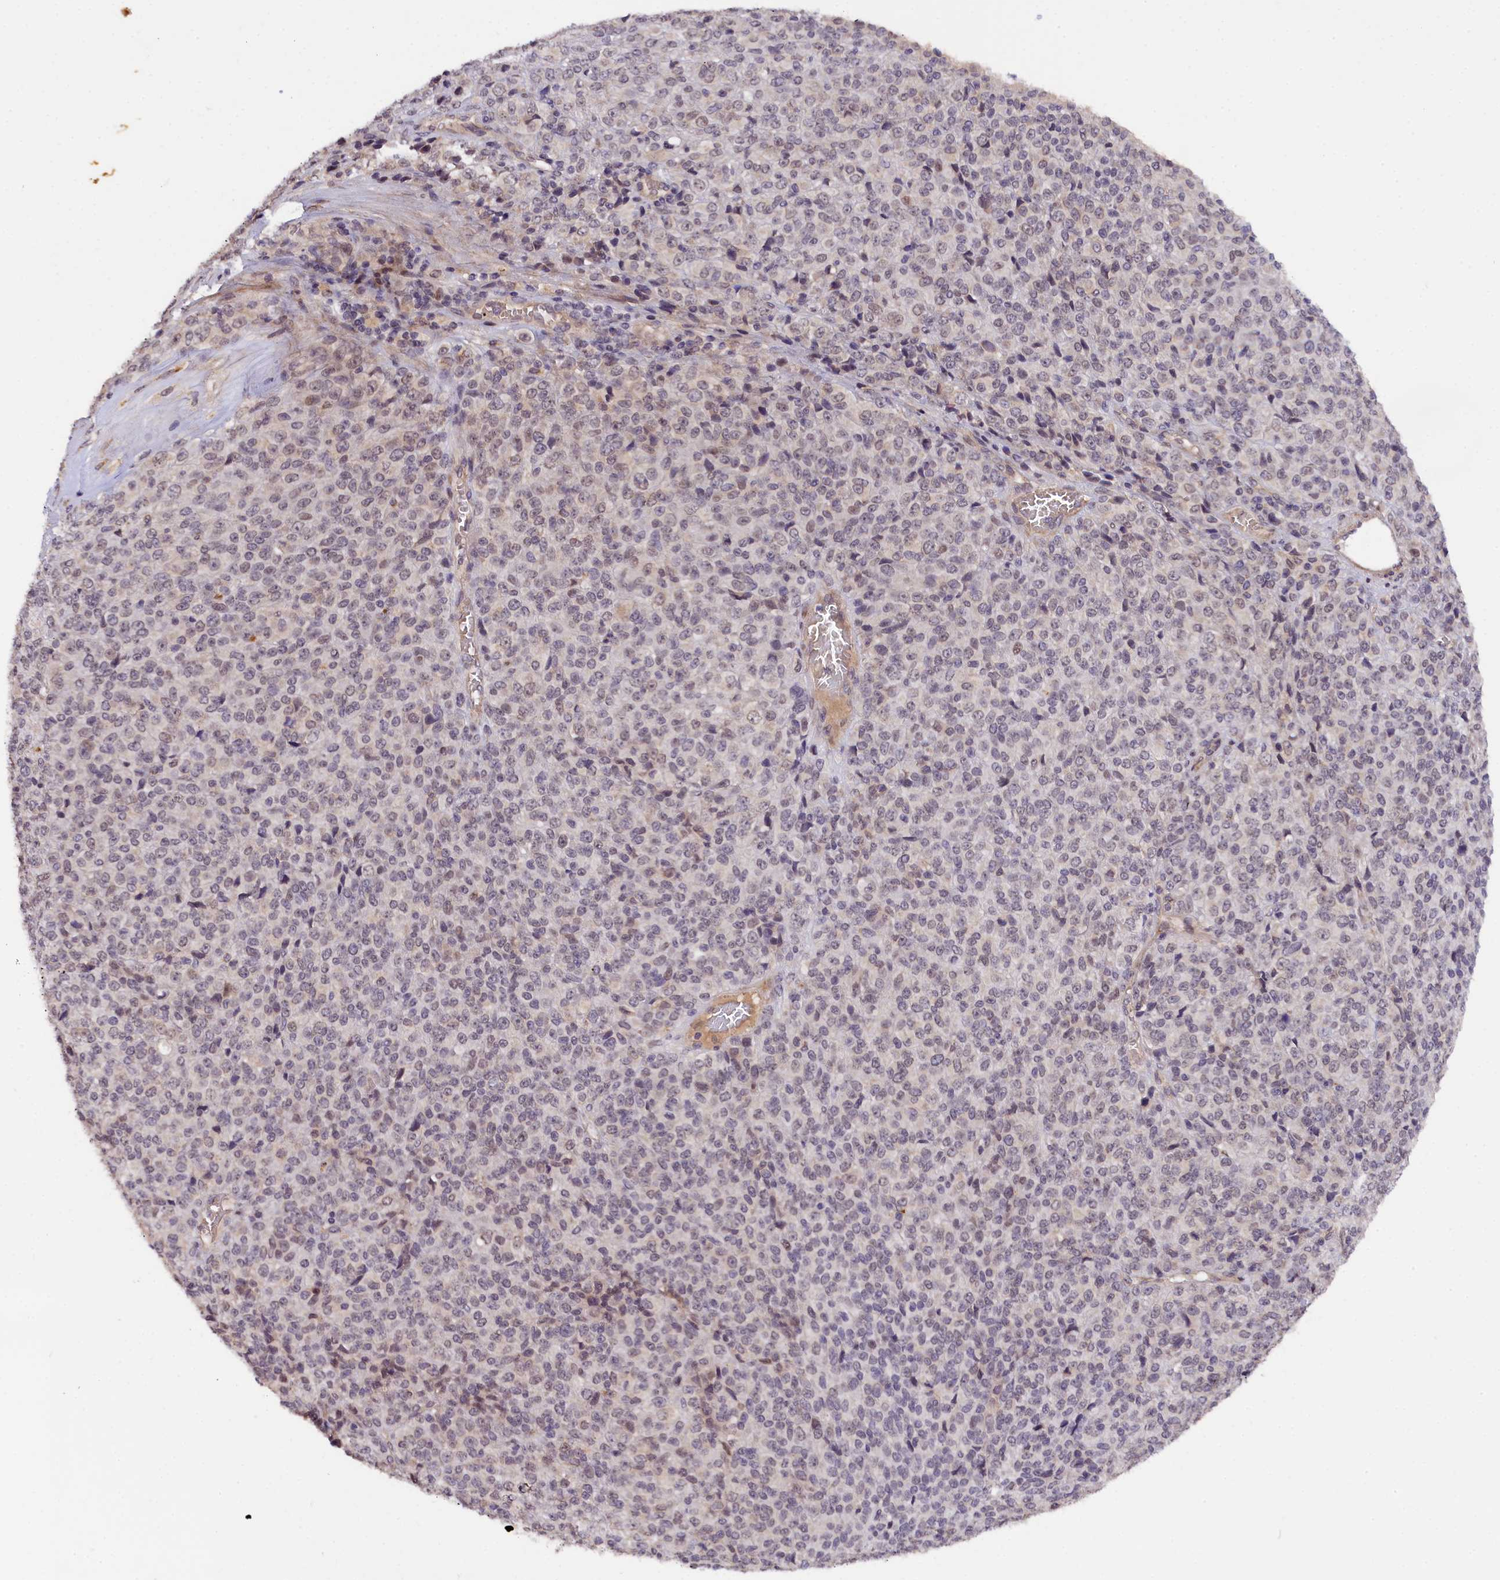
{"staining": {"intensity": "weak", "quantity": "<25%", "location": "nuclear"}, "tissue": "melanoma", "cell_type": "Tumor cells", "image_type": "cancer", "snomed": [{"axis": "morphology", "description": "Malignant melanoma, Metastatic site"}, {"axis": "topography", "description": "Brain"}], "caption": "A photomicrograph of human malignant melanoma (metastatic site) is negative for staining in tumor cells. (Stains: DAB IHC with hematoxylin counter stain, Microscopy: brightfield microscopy at high magnification).", "gene": "ZNF480", "patient": {"sex": "female", "age": 56}}